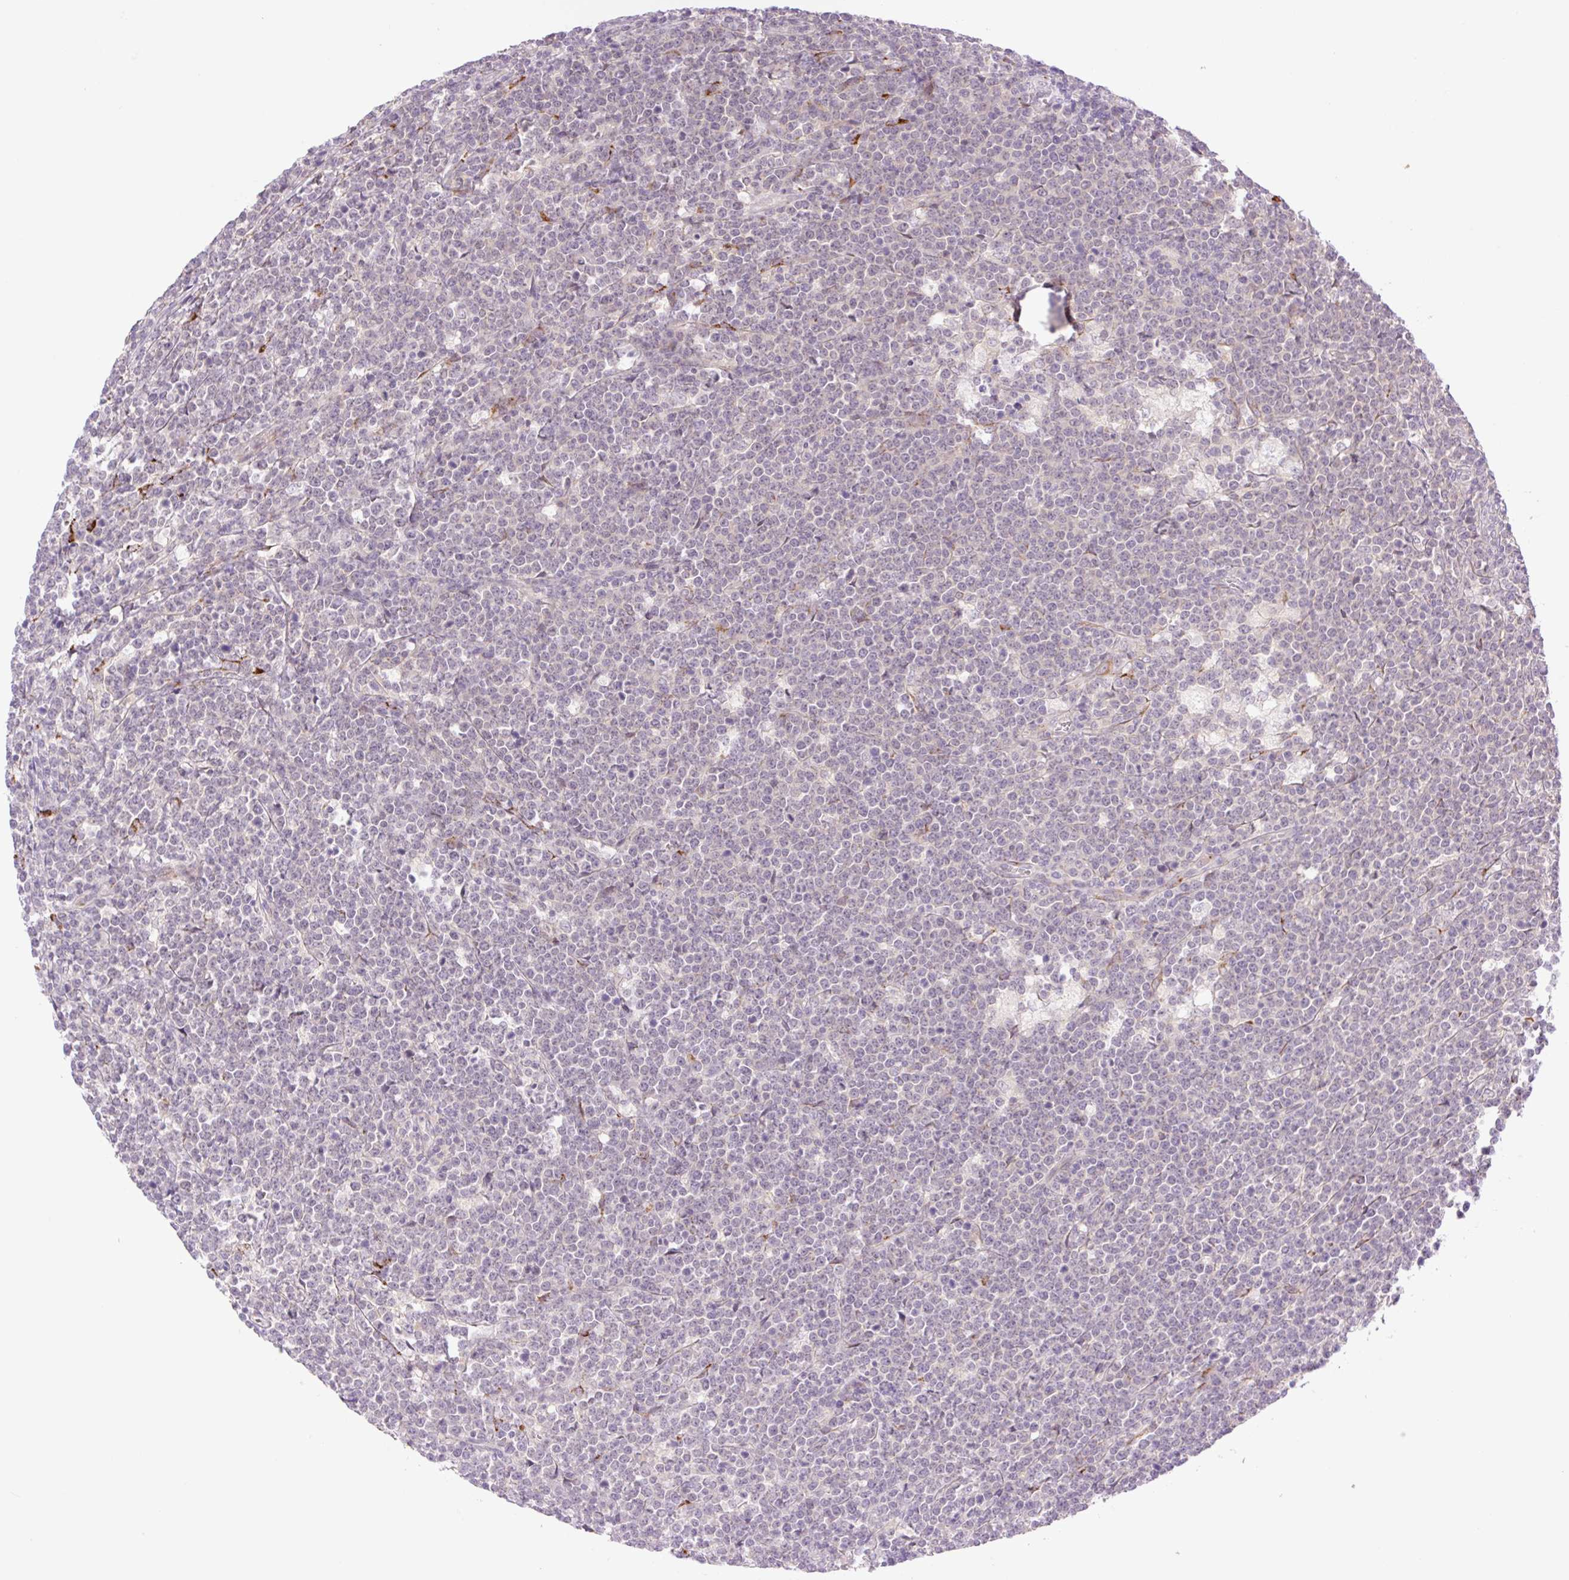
{"staining": {"intensity": "negative", "quantity": "none", "location": "none"}, "tissue": "lymphoma", "cell_type": "Tumor cells", "image_type": "cancer", "snomed": [{"axis": "morphology", "description": "Malignant lymphoma, non-Hodgkin's type, High grade"}, {"axis": "topography", "description": "Small intestine"}], "caption": "Tumor cells show no significant positivity in lymphoma.", "gene": "COL5A1", "patient": {"sex": "male", "age": 8}}